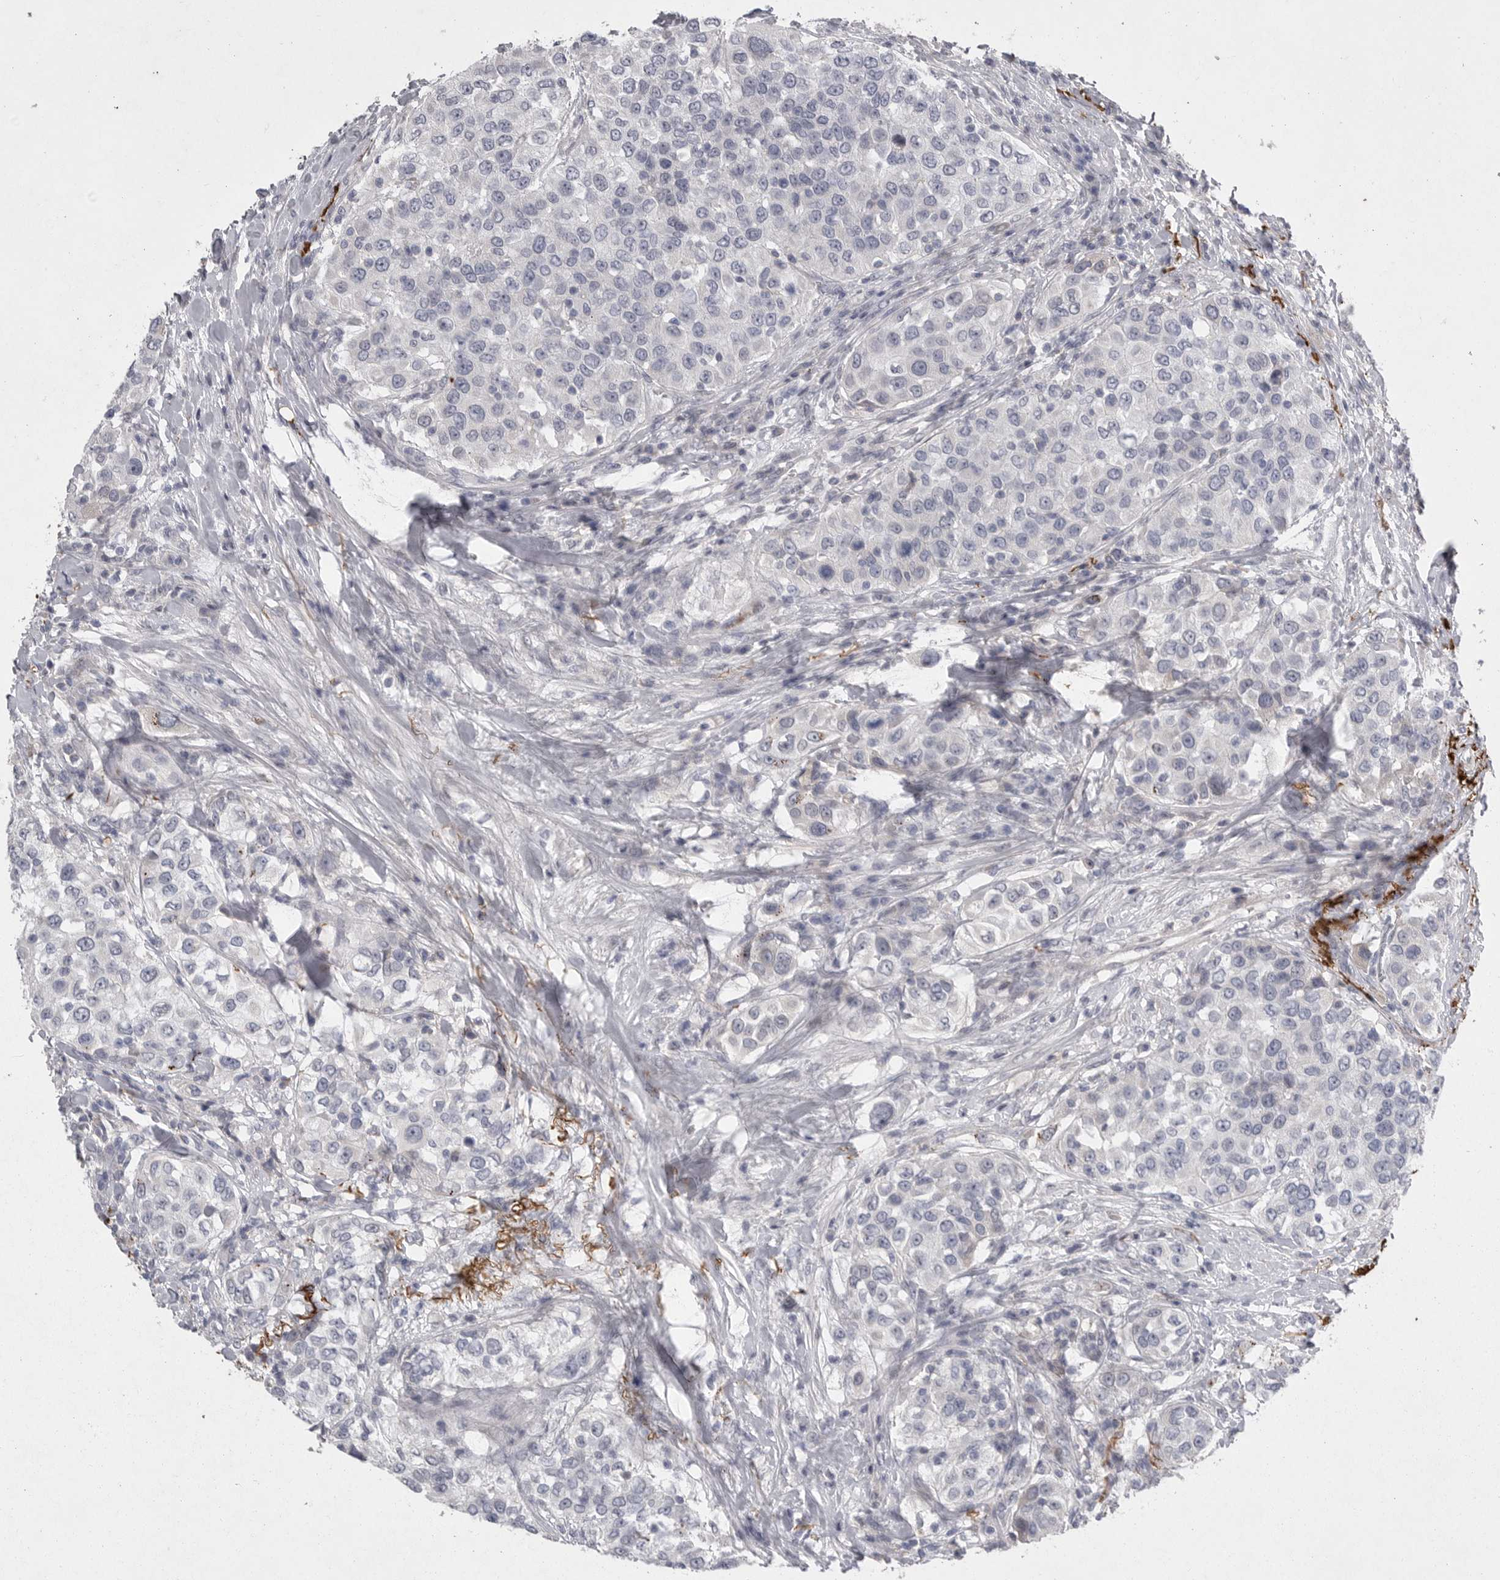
{"staining": {"intensity": "negative", "quantity": "none", "location": "none"}, "tissue": "urothelial cancer", "cell_type": "Tumor cells", "image_type": "cancer", "snomed": [{"axis": "morphology", "description": "Urothelial carcinoma, High grade"}, {"axis": "topography", "description": "Urinary bladder"}], "caption": "Human urothelial carcinoma (high-grade) stained for a protein using immunohistochemistry demonstrates no expression in tumor cells.", "gene": "CRP", "patient": {"sex": "female", "age": 80}}